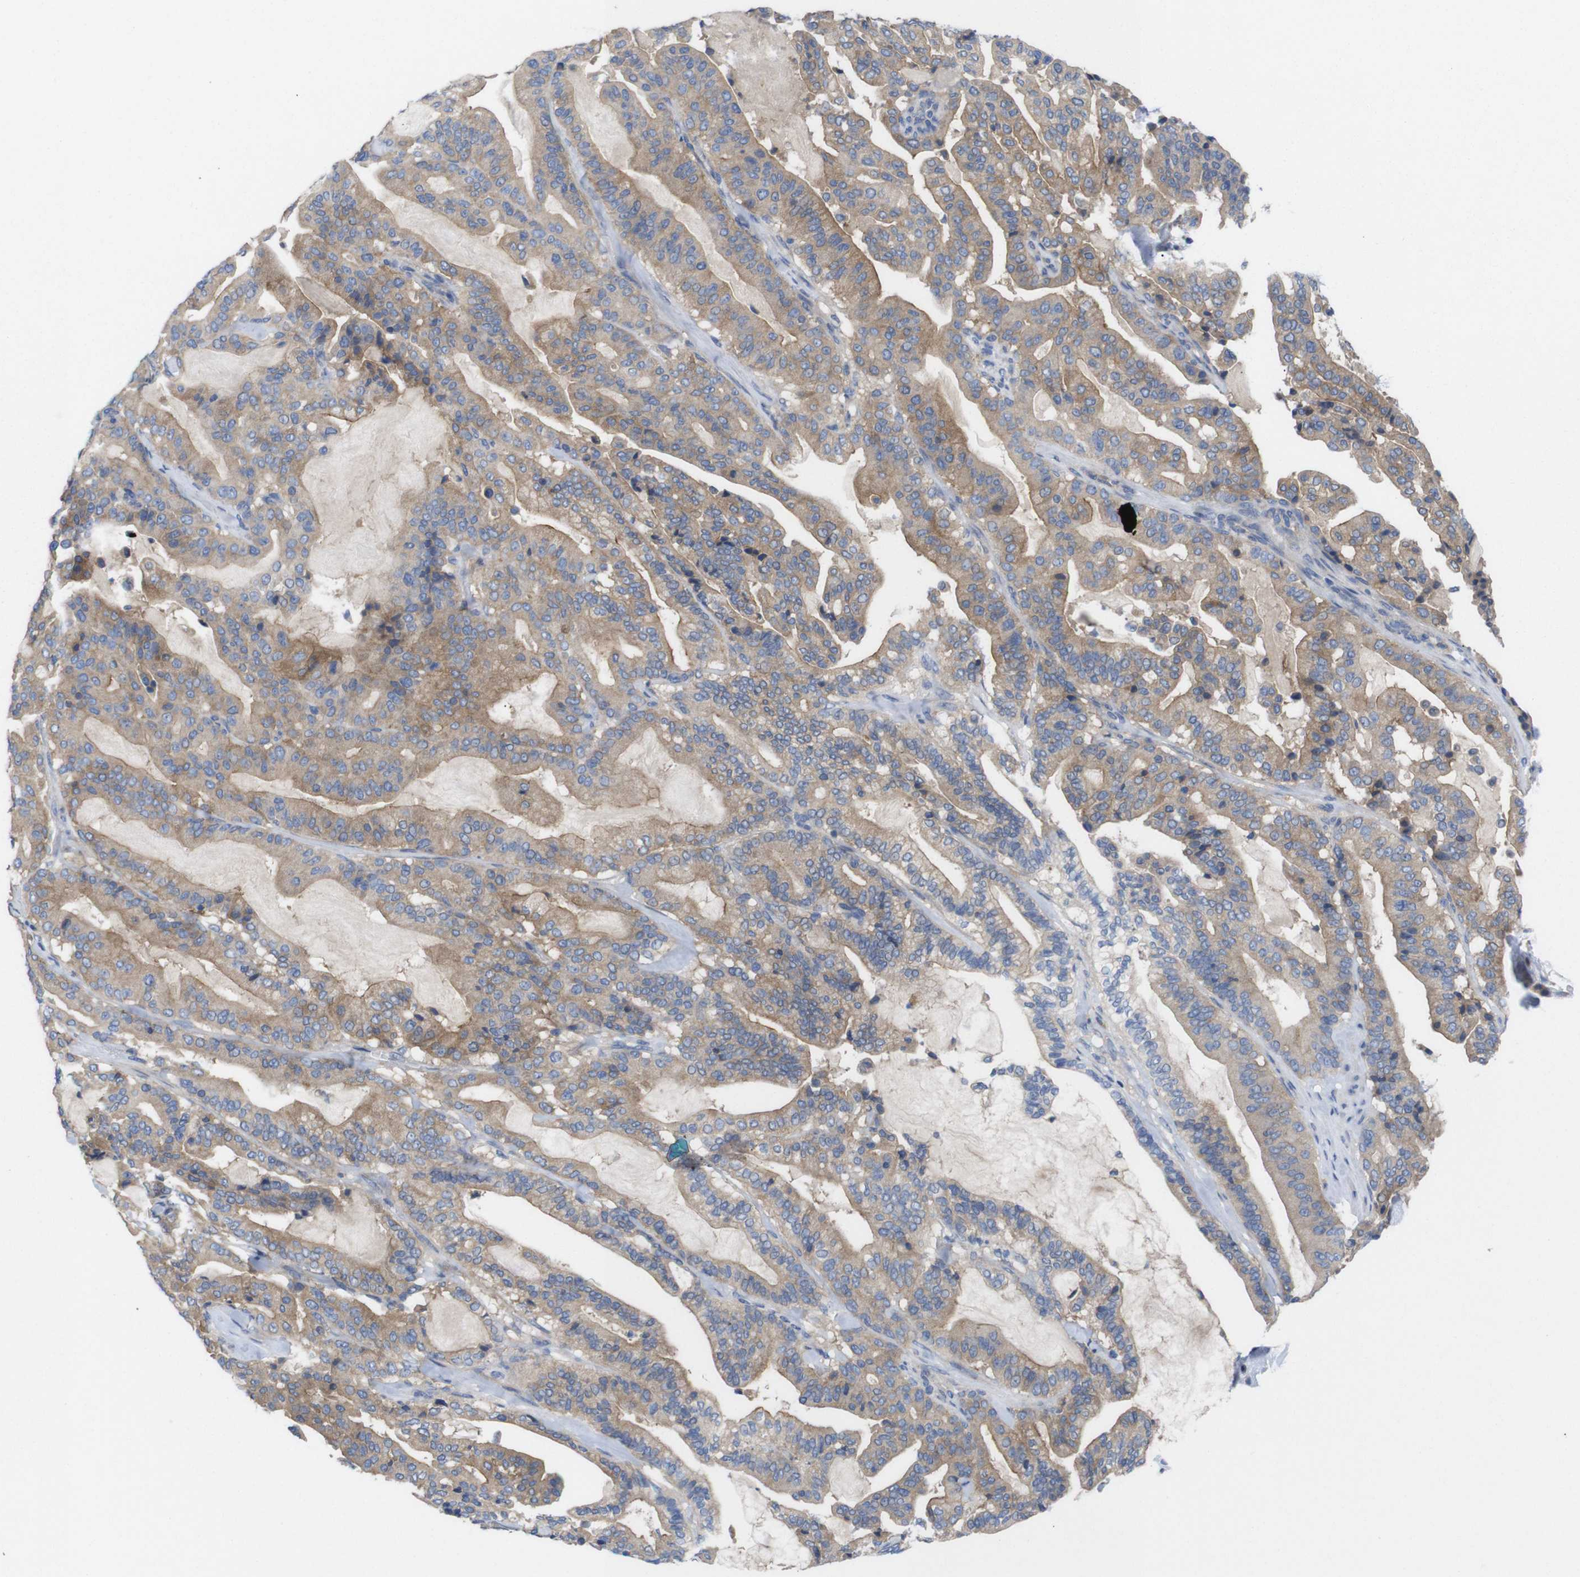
{"staining": {"intensity": "moderate", "quantity": ">75%", "location": "cytoplasmic/membranous"}, "tissue": "pancreatic cancer", "cell_type": "Tumor cells", "image_type": "cancer", "snomed": [{"axis": "morphology", "description": "Adenocarcinoma, NOS"}, {"axis": "topography", "description": "Pancreas"}], "caption": "Protein analysis of adenocarcinoma (pancreatic) tissue demonstrates moderate cytoplasmic/membranous expression in about >75% of tumor cells.", "gene": "USH1C", "patient": {"sex": "male", "age": 63}}